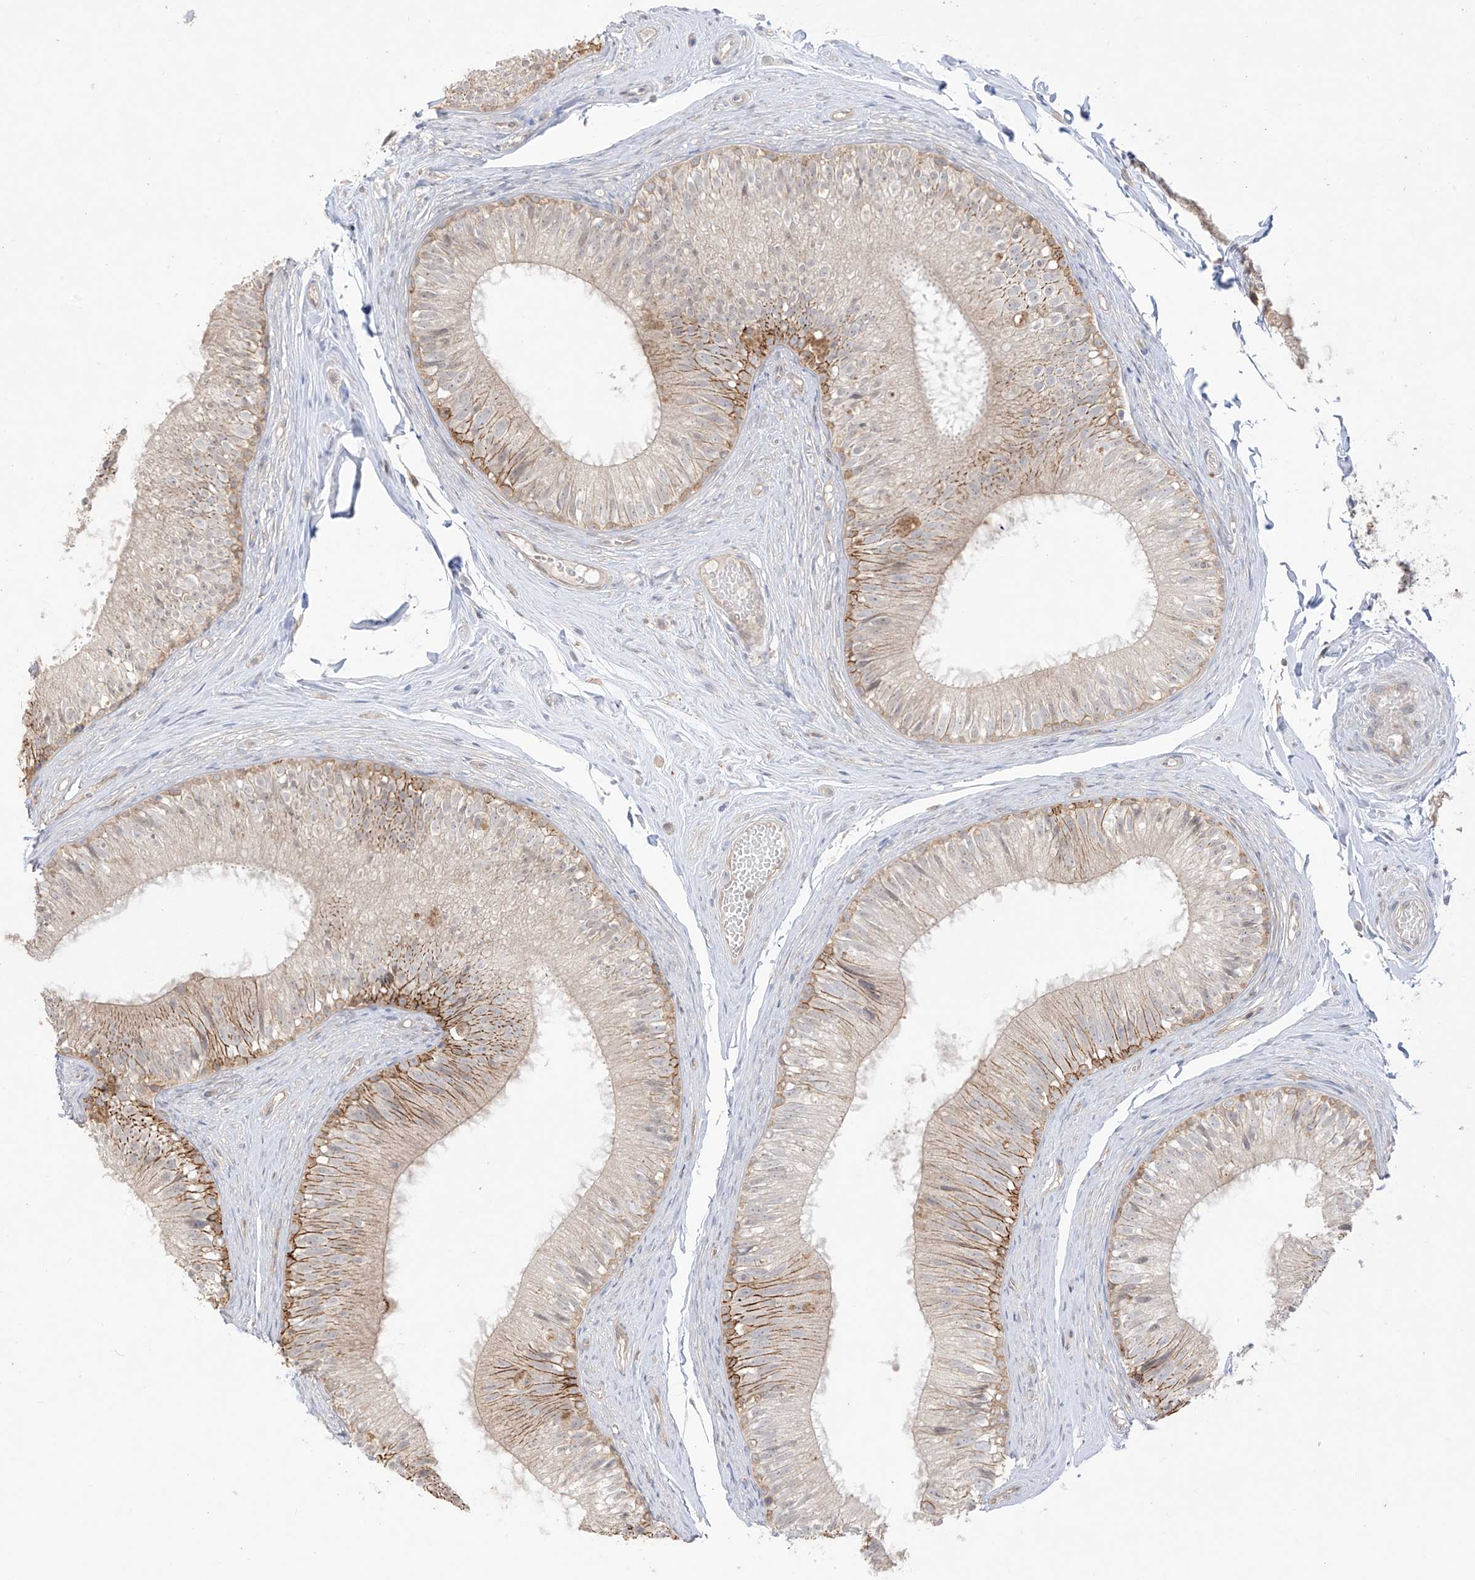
{"staining": {"intensity": "moderate", "quantity": "<25%", "location": "cytoplasmic/membranous"}, "tissue": "epididymis", "cell_type": "Glandular cells", "image_type": "normal", "snomed": [{"axis": "morphology", "description": "Normal tissue, NOS"}, {"axis": "morphology", "description": "Seminoma in situ"}, {"axis": "topography", "description": "Testis"}, {"axis": "topography", "description": "Epididymis"}], "caption": "Human epididymis stained for a protein (brown) exhibits moderate cytoplasmic/membranous positive positivity in approximately <25% of glandular cells.", "gene": "ANGEL2", "patient": {"sex": "male", "age": 28}}